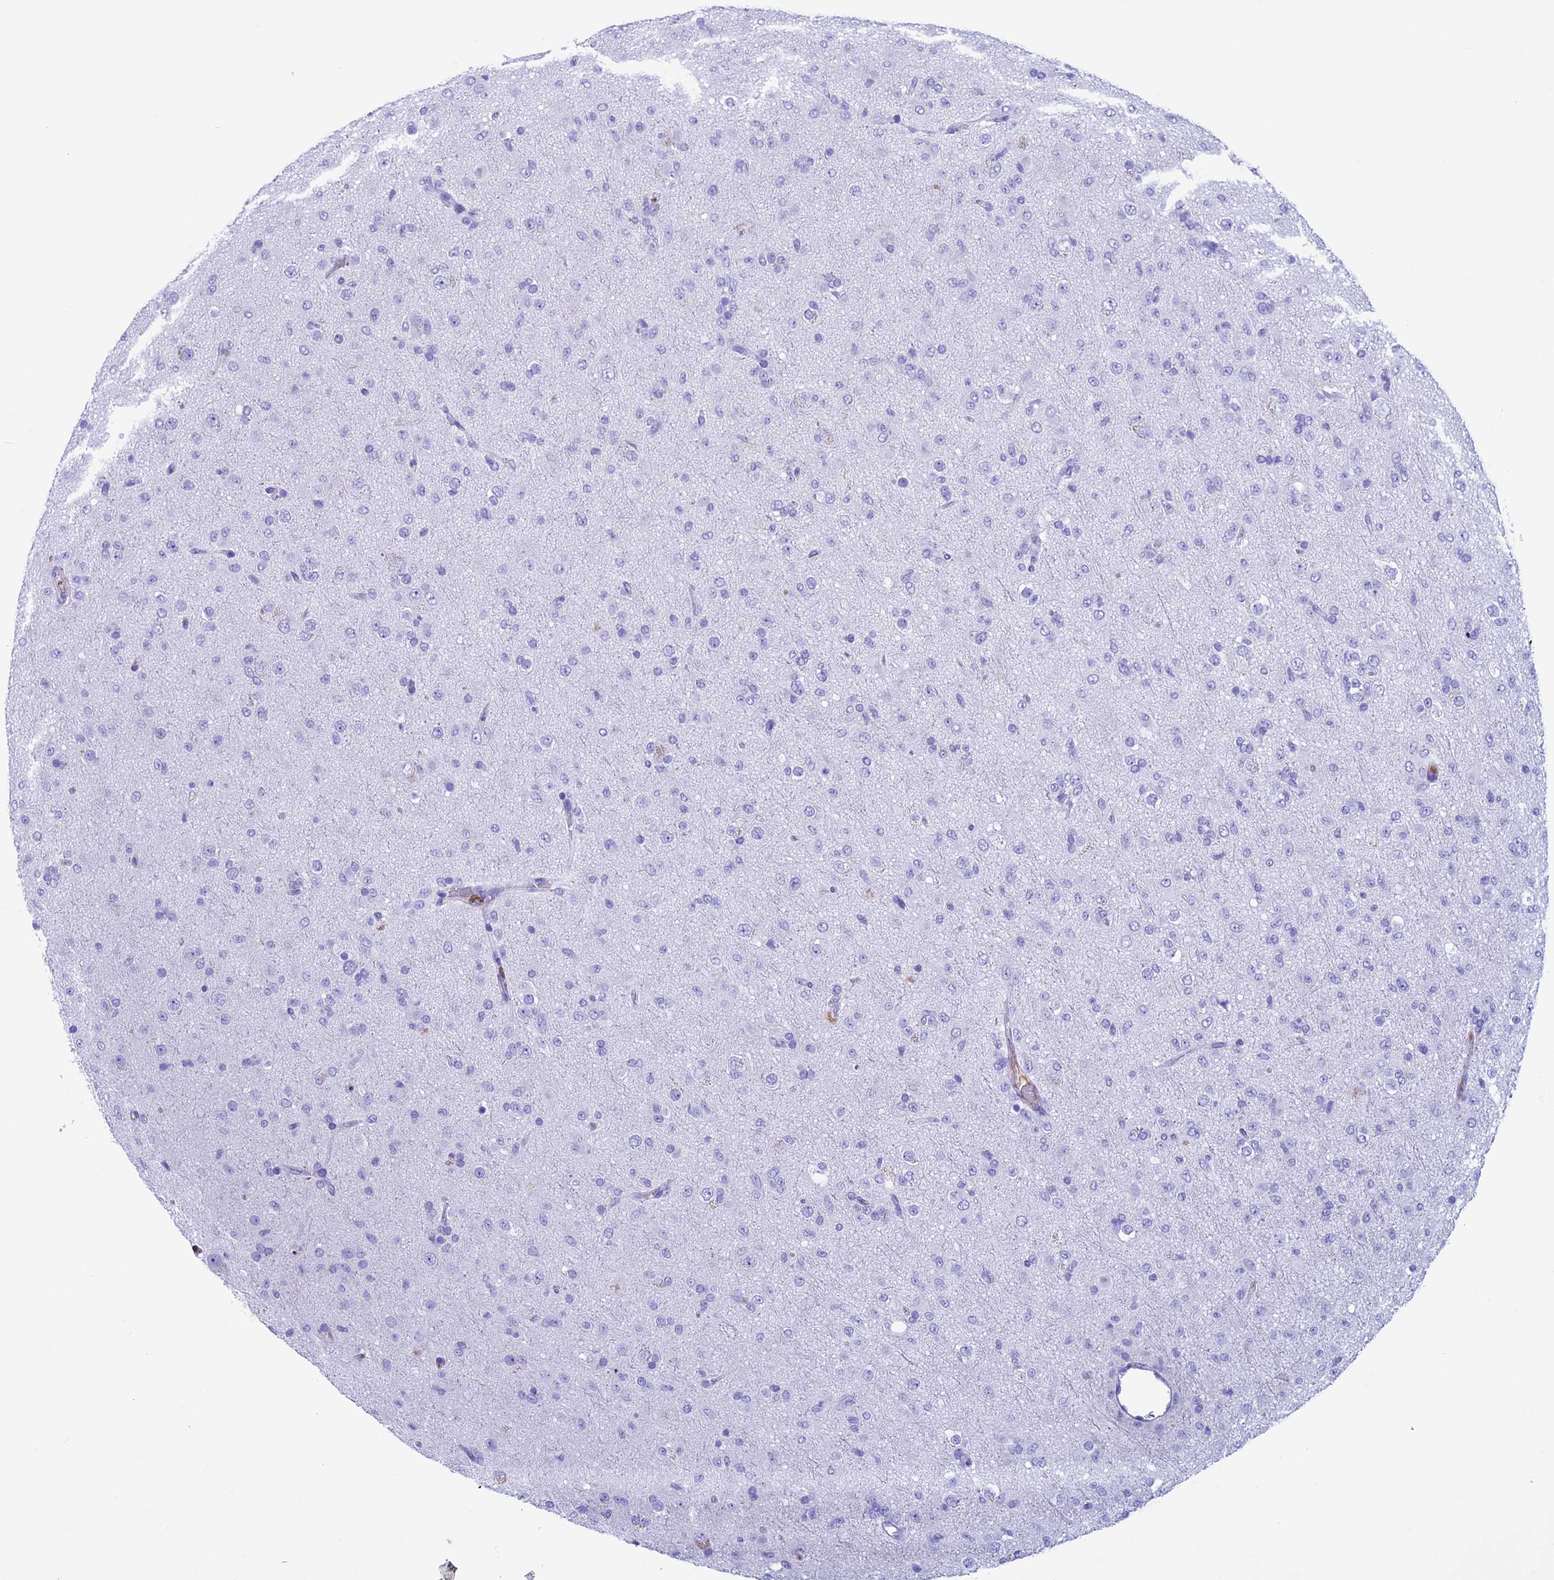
{"staining": {"intensity": "negative", "quantity": "none", "location": "none"}, "tissue": "glioma", "cell_type": "Tumor cells", "image_type": "cancer", "snomed": [{"axis": "morphology", "description": "Glioma, malignant, Low grade"}, {"axis": "topography", "description": "Brain"}], "caption": "Protein analysis of glioma shows no significant staining in tumor cells. (Brightfield microscopy of DAB (3,3'-diaminobenzidine) immunohistochemistry (IHC) at high magnification).", "gene": "IGSF6", "patient": {"sex": "male", "age": 65}}